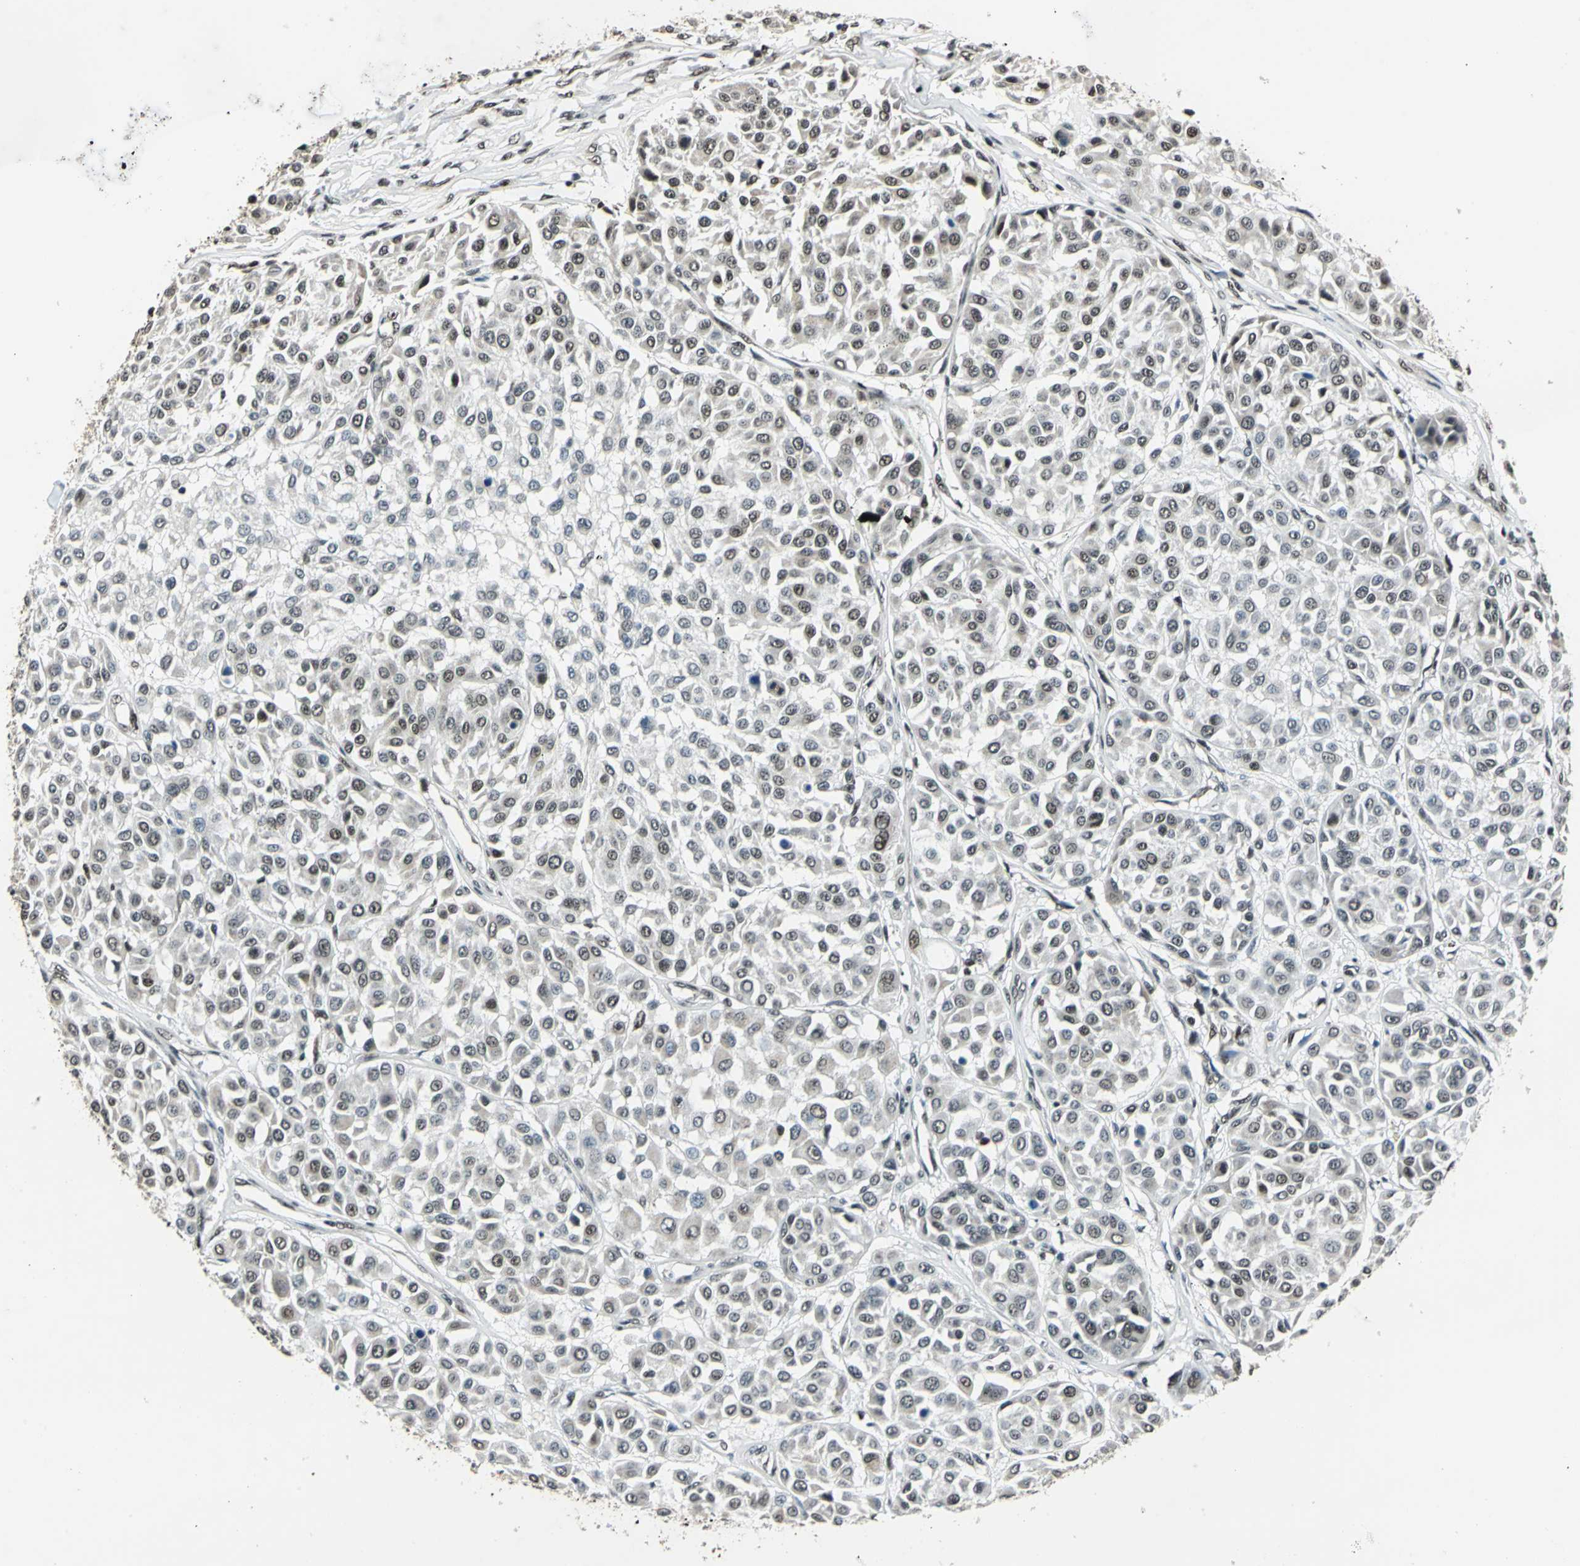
{"staining": {"intensity": "weak", "quantity": "<25%", "location": "nuclear"}, "tissue": "melanoma", "cell_type": "Tumor cells", "image_type": "cancer", "snomed": [{"axis": "morphology", "description": "Malignant melanoma, Metastatic site"}, {"axis": "topography", "description": "Soft tissue"}], "caption": "An image of malignant melanoma (metastatic site) stained for a protein demonstrates no brown staining in tumor cells. Nuclei are stained in blue.", "gene": "BCLAF1", "patient": {"sex": "male", "age": 41}}